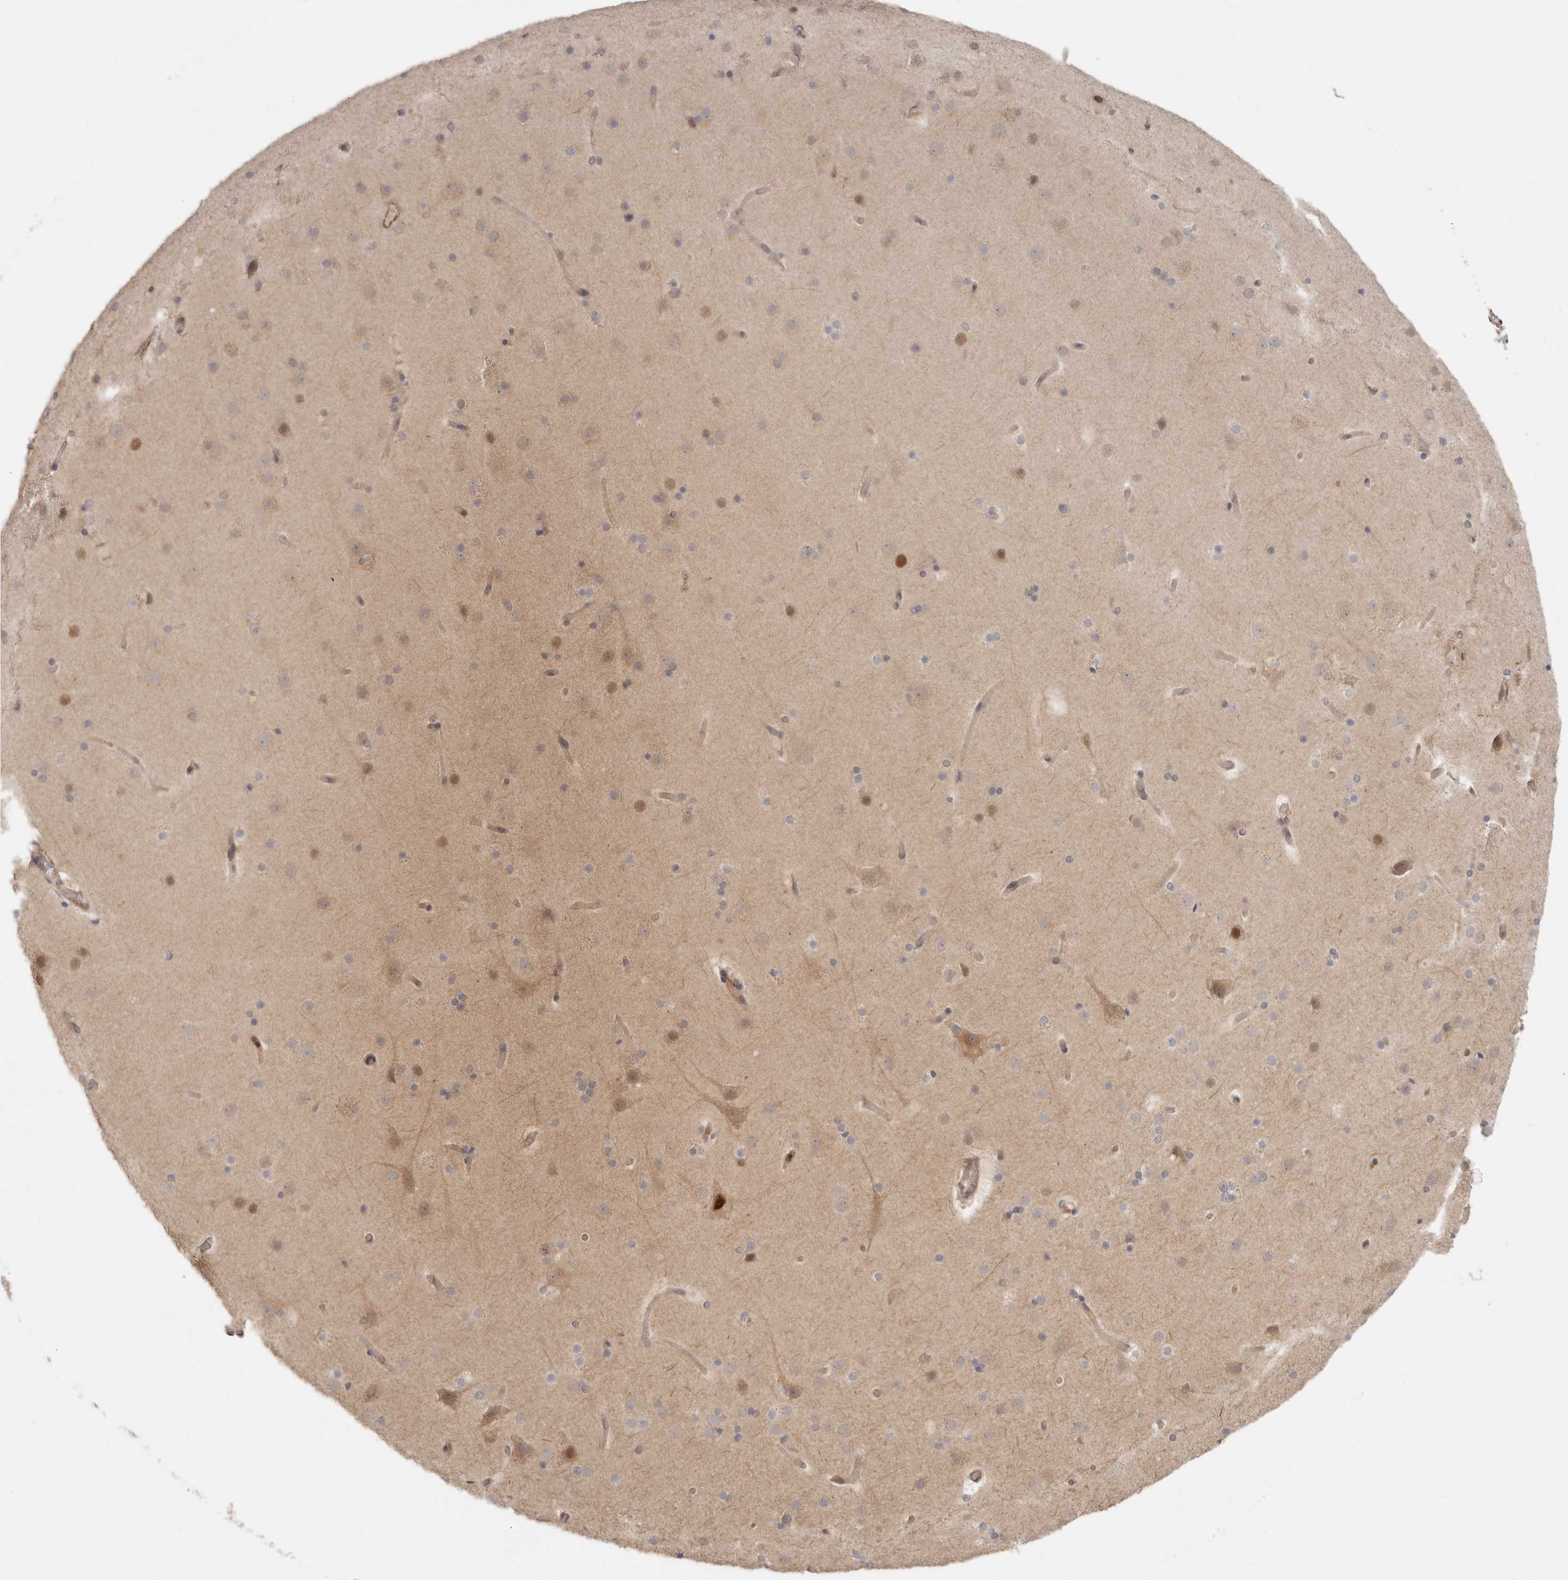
{"staining": {"intensity": "weak", "quantity": ">75%", "location": "cytoplasmic/membranous"}, "tissue": "cerebral cortex", "cell_type": "Endothelial cells", "image_type": "normal", "snomed": [{"axis": "morphology", "description": "Normal tissue, NOS"}, {"axis": "topography", "description": "Cerebral cortex"}], "caption": "Weak cytoplasmic/membranous protein expression is present in approximately >75% of endothelial cells in cerebral cortex.", "gene": "PSMA5", "patient": {"sex": "male", "age": 57}}